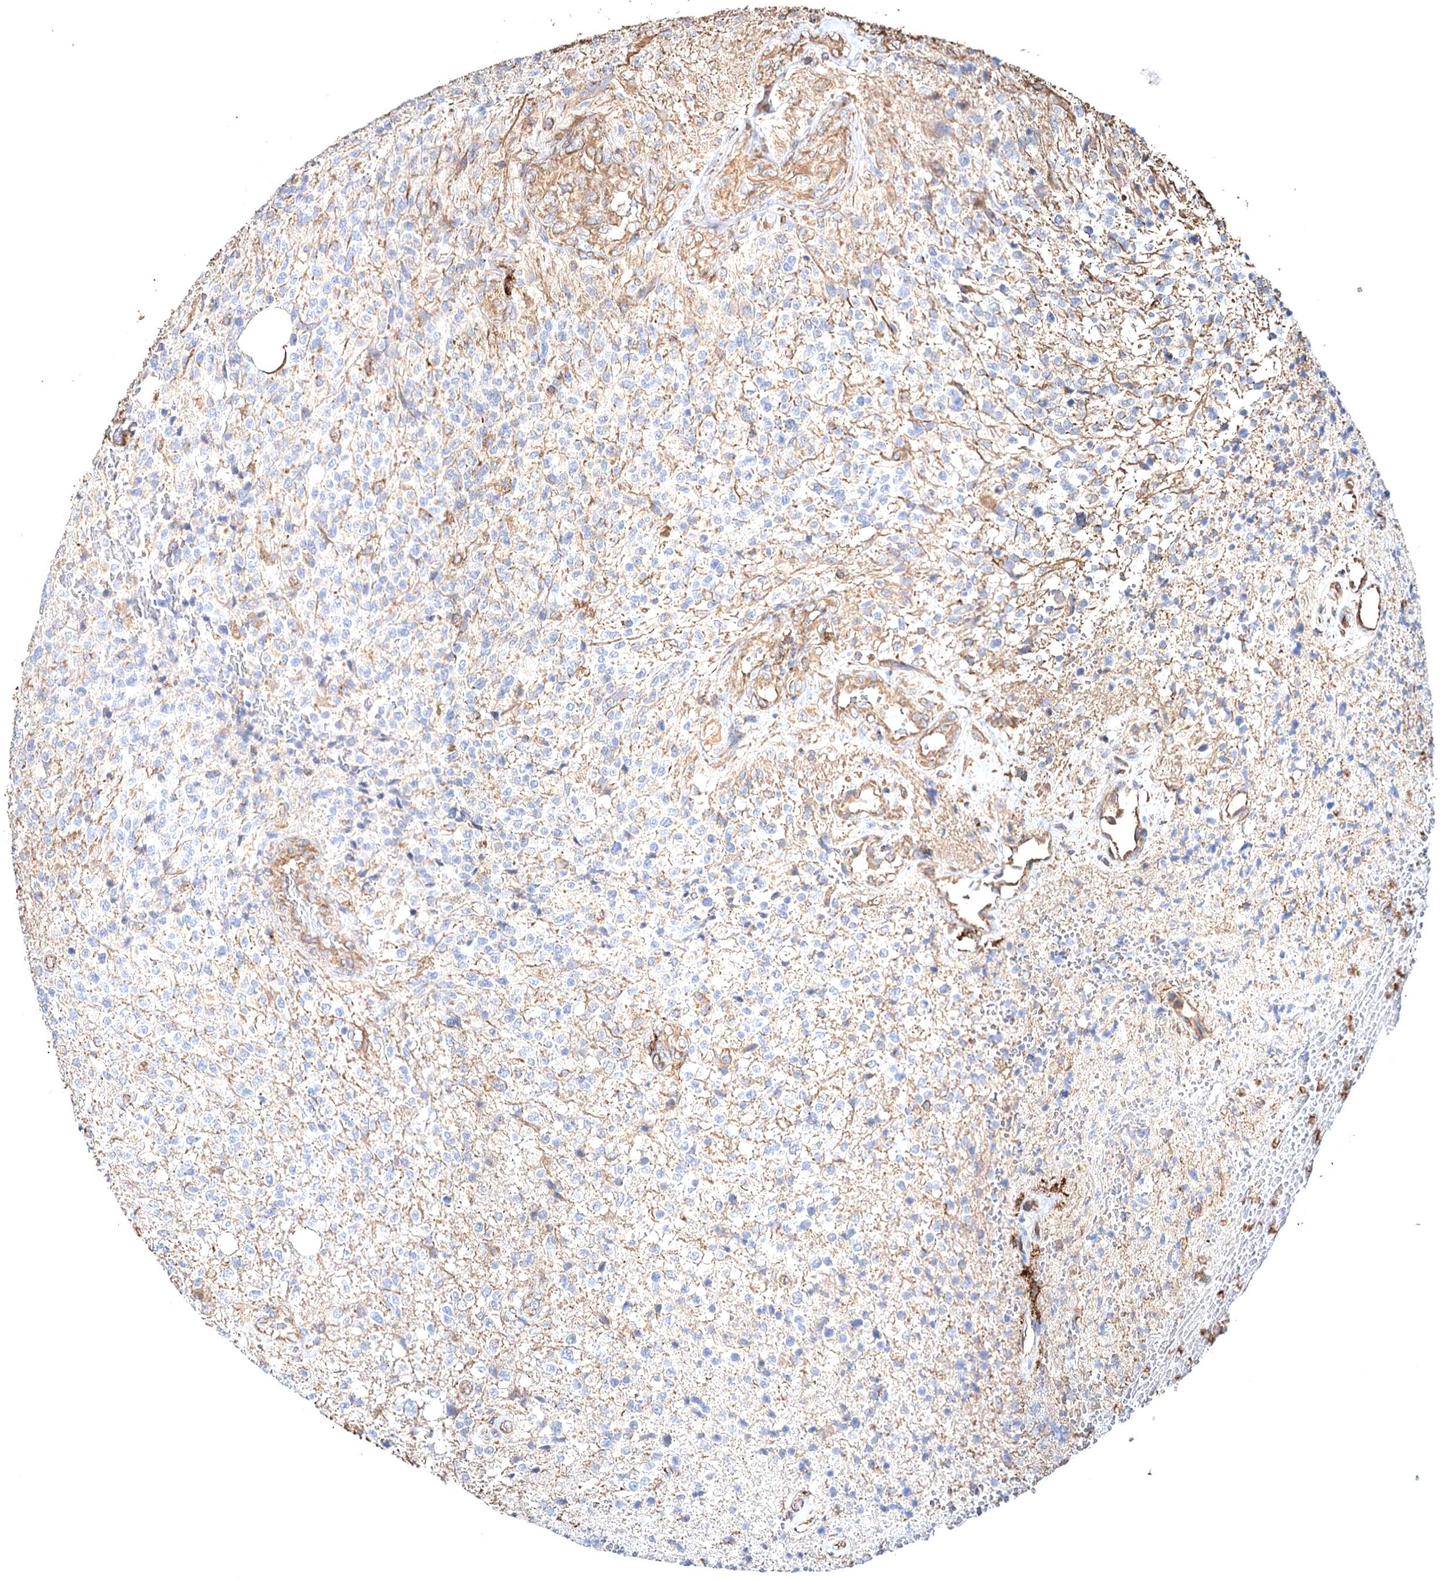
{"staining": {"intensity": "negative", "quantity": "none", "location": "none"}, "tissue": "glioma", "cell_type": "Tumor cells", "image_type": "cancer", "snomed": [{"axis": "morphology", "description": "Glioma, malignant, High grade"}, {"axis": "topography", "description": "Brain"}], "caption": "The photomicrograph demonstrates no staining of tumor cells in malignant high-grade glioma.", "gene": "CLEC4M", "patient": {"sex": "male", "age": 56}}